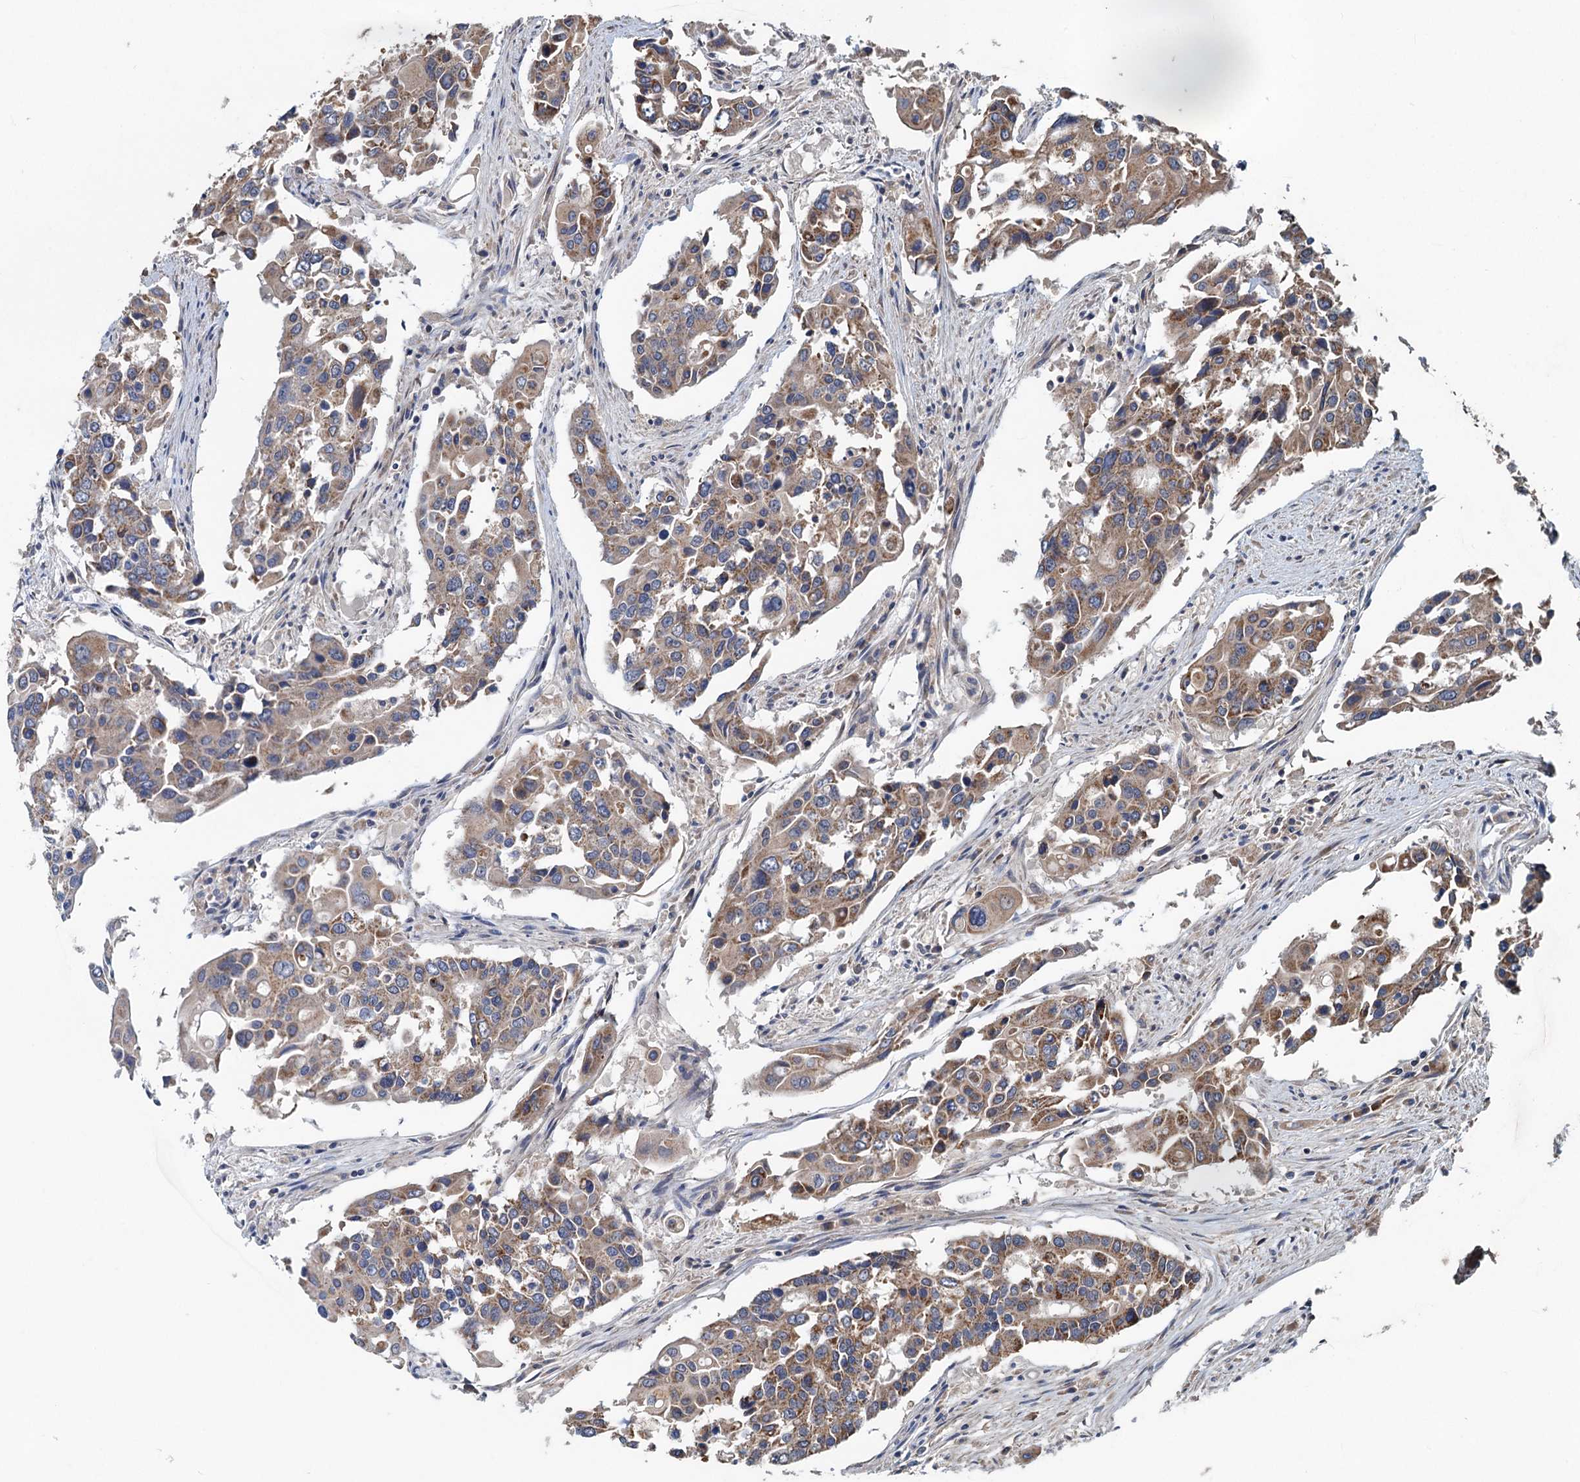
{"staining": {"intensity": "moderate", "quantity": ">75%", "location": "cytoplasmic/membranous"}, "tissue": "colorectal cancer", "cell_type": "Tumor cells", "image_type": "cancer", "snomed": [{"axis": "morphology", "description": "Adenocarcinoma, NOS"}, {"axis": "topography", "description": "Colon"}], "caption": "A brown stain shows moderate cytoplasmic/membranous positivity of a protein in adenocarcinoma (colorectal) tumor cells.", "gene": "OTUB1", "patient": {"sex": "male", "age": 77}}